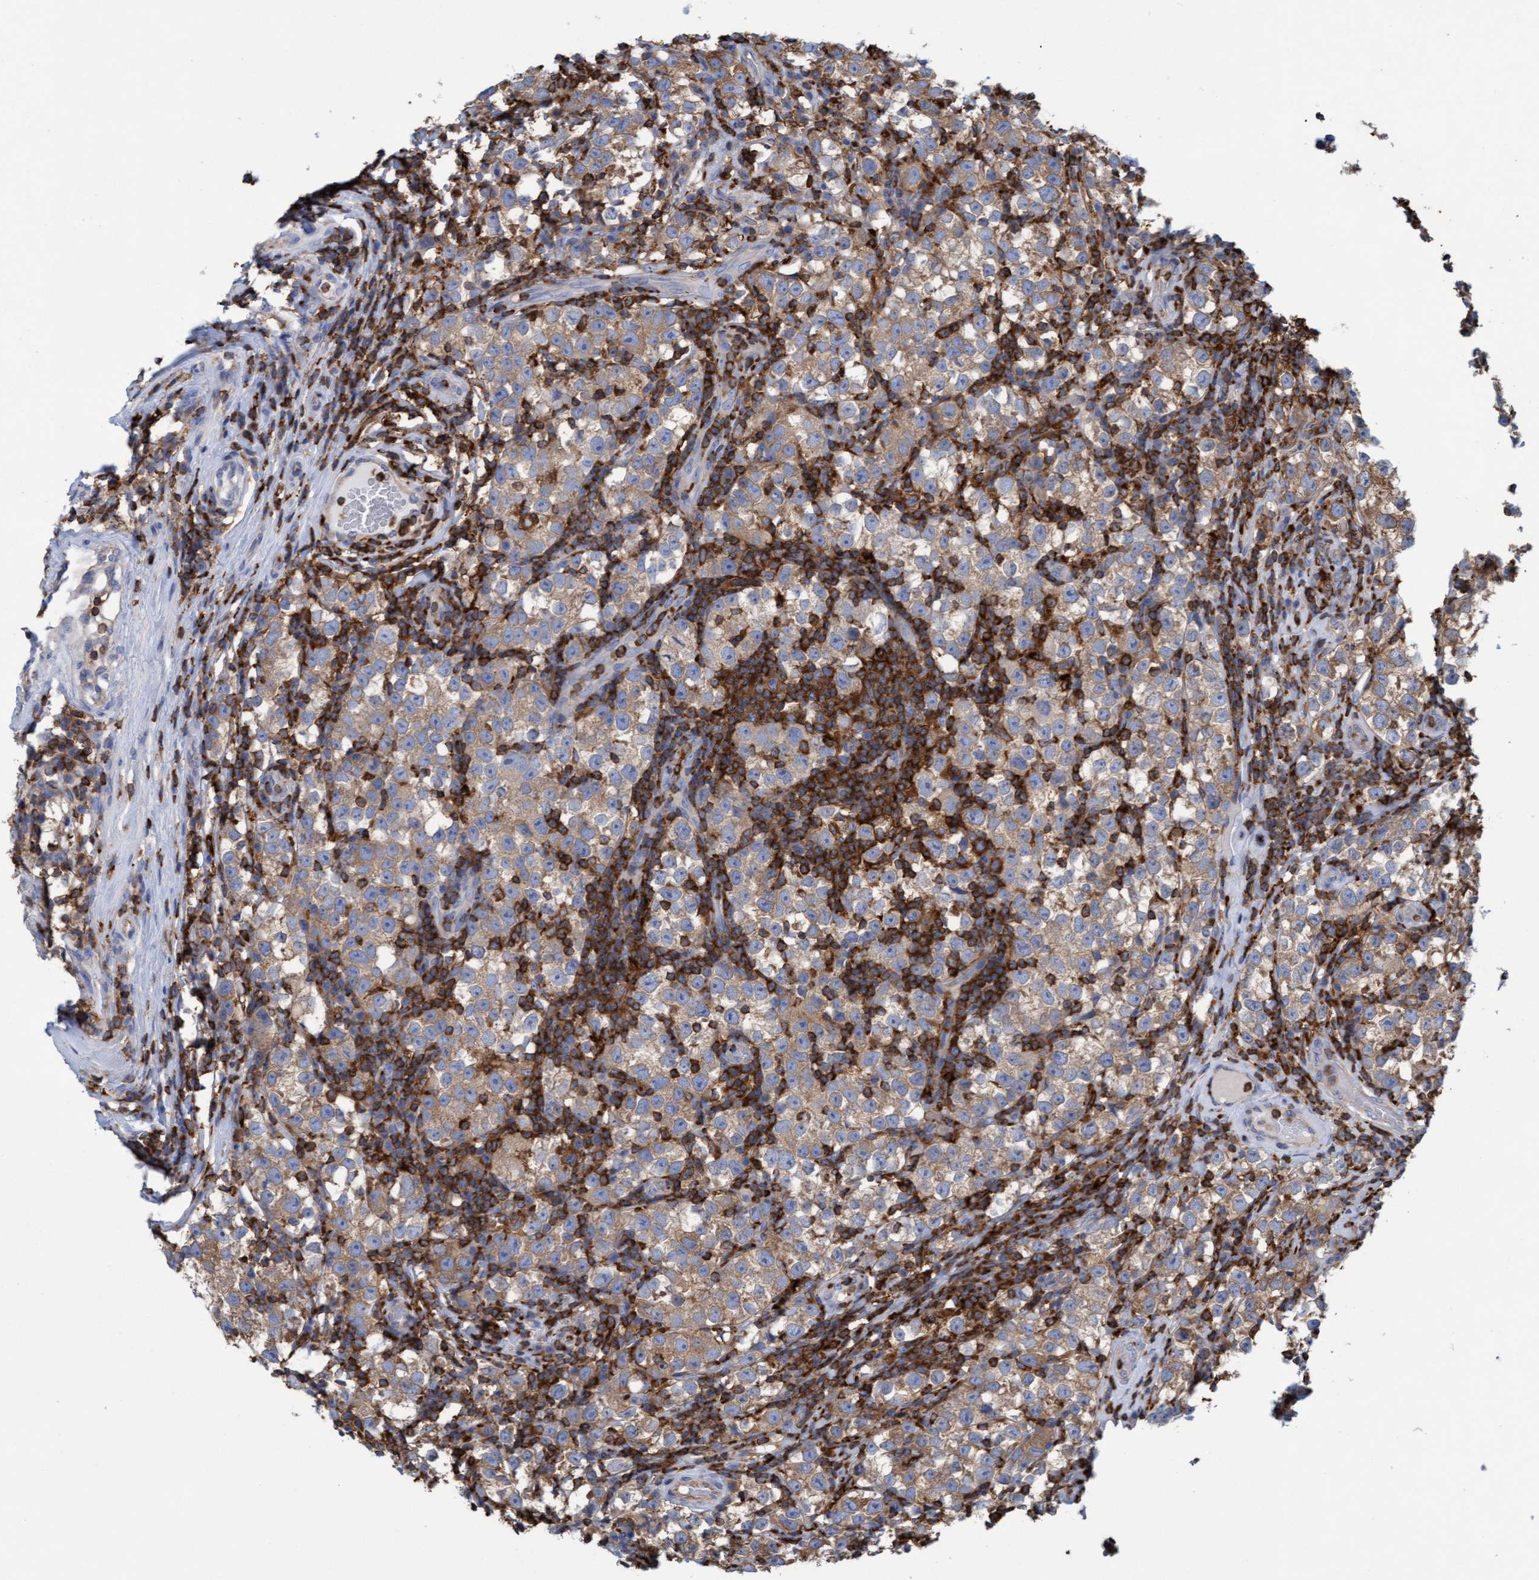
{"staining": {"intensity": "moderate", "quantity": ">75%", "location": "cytoplasmic/membranous"}, "tissue": "testis cancer", "cell_type": "Tumor cells", "image_type": "cancer", "snomed": [{"axis": "morphology", "description": "Normal tissue, NOS"}, {"axis": "morphology", "description": "Seminoma, NOS"}, {"axis": "topography", "description": "Testis"}], "caption": "Testis cancer stained with DAB immunohistochemistry shows medium levels of moderate cytoplasmic/membranous positivity in approximately >75% of tumor cells. (brown staining indicates protein expression, while blue staining denotes nuclei).", "gene": "FNBP1", "patient": {"sex": "male", "age": 43}}